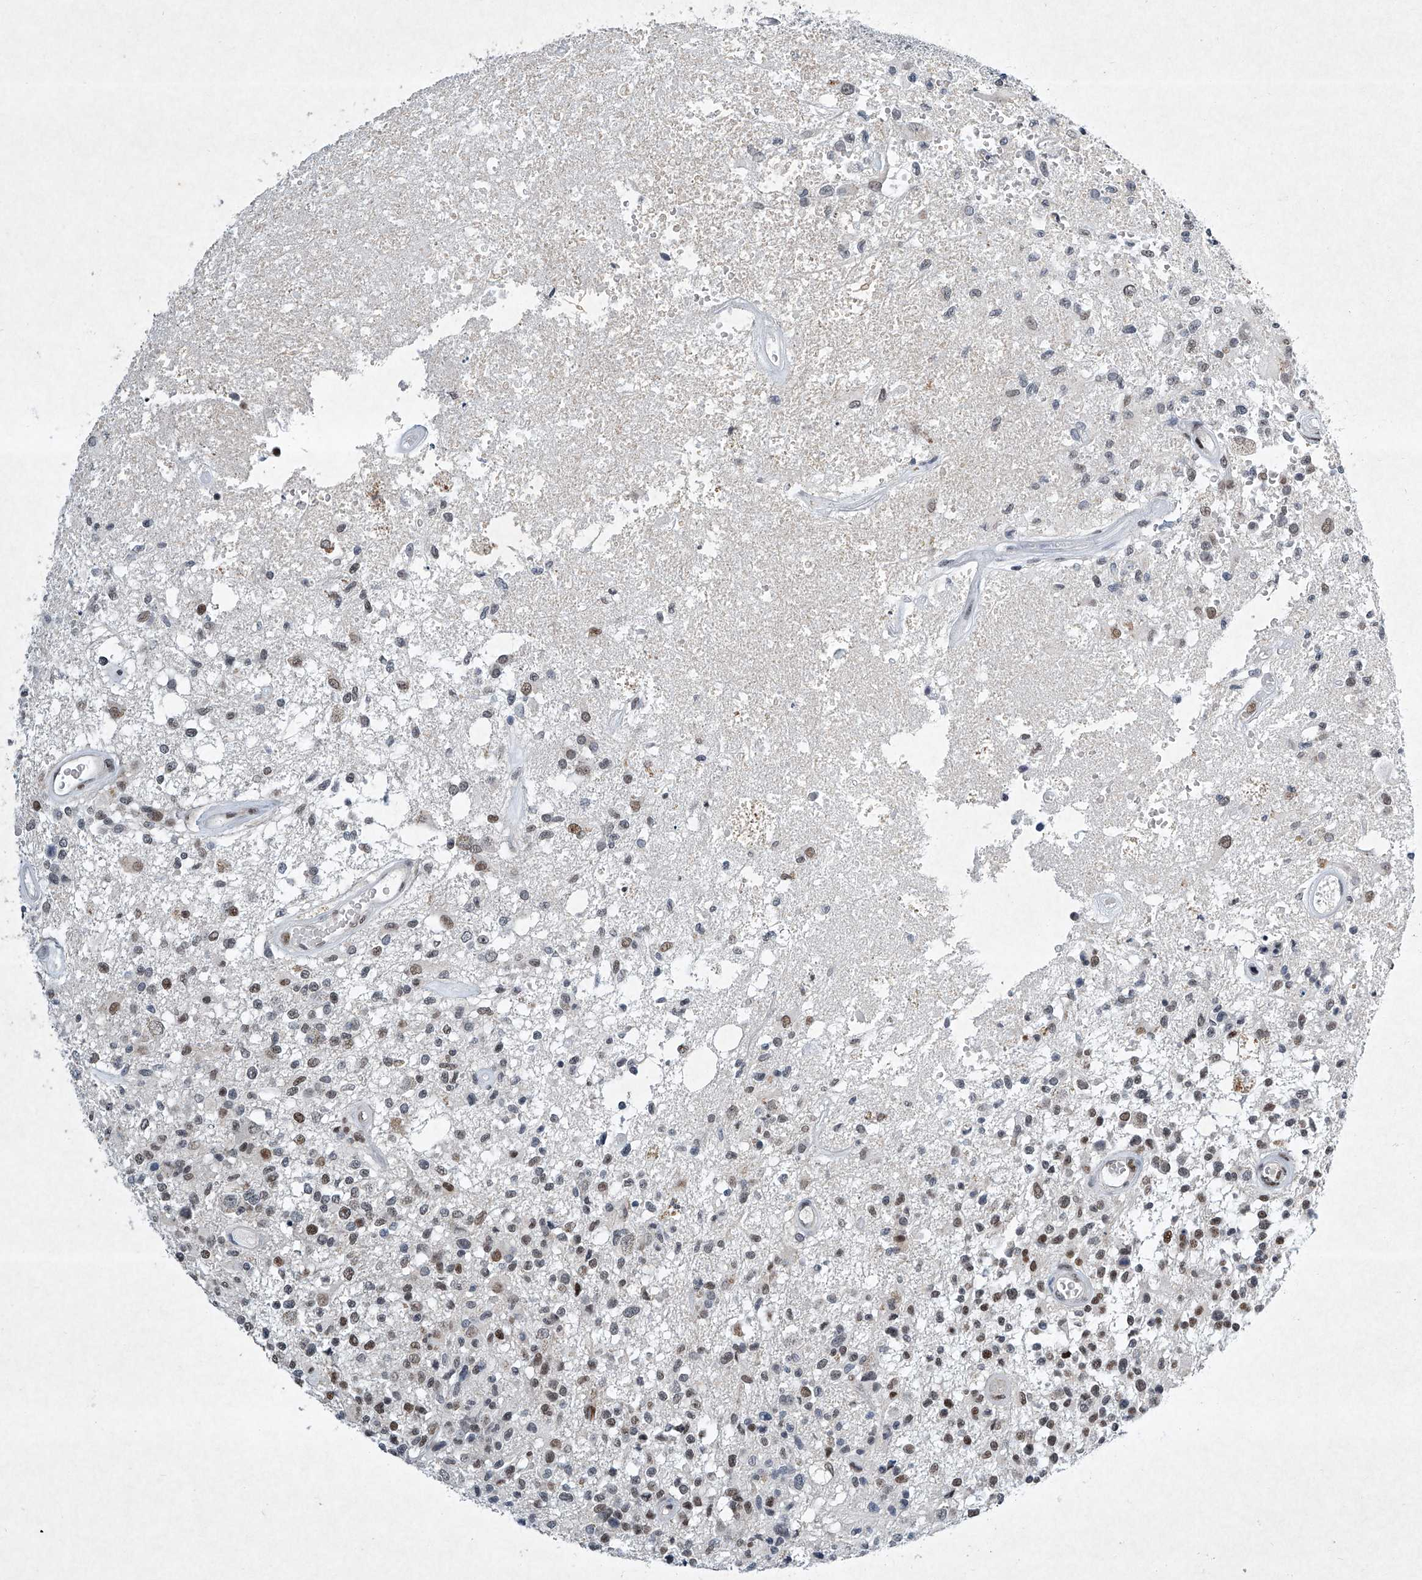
{"staining": {"intensity": "moderate", "quantity": "25%-75%", "location": "nuclear"}, "tissue": "glioma", "cell_type": "Tumor cells", "image_type": "cancer", "snomed": [{"axis": "morphology", "description": "Glioma, malignant, High grade"}, {"axis": "morphology", "description": "Glioblastoma, NOS"}, {"axis": "topography", "description": "Brain"}], "caption": "This is a micrograph of immunohistochemistry (IHC) staining of glioma, which shows moderate expression in the nuclear of tumor cells.", "gene": "TFDP1", "patient": {"sex": "male", "age": 60}}